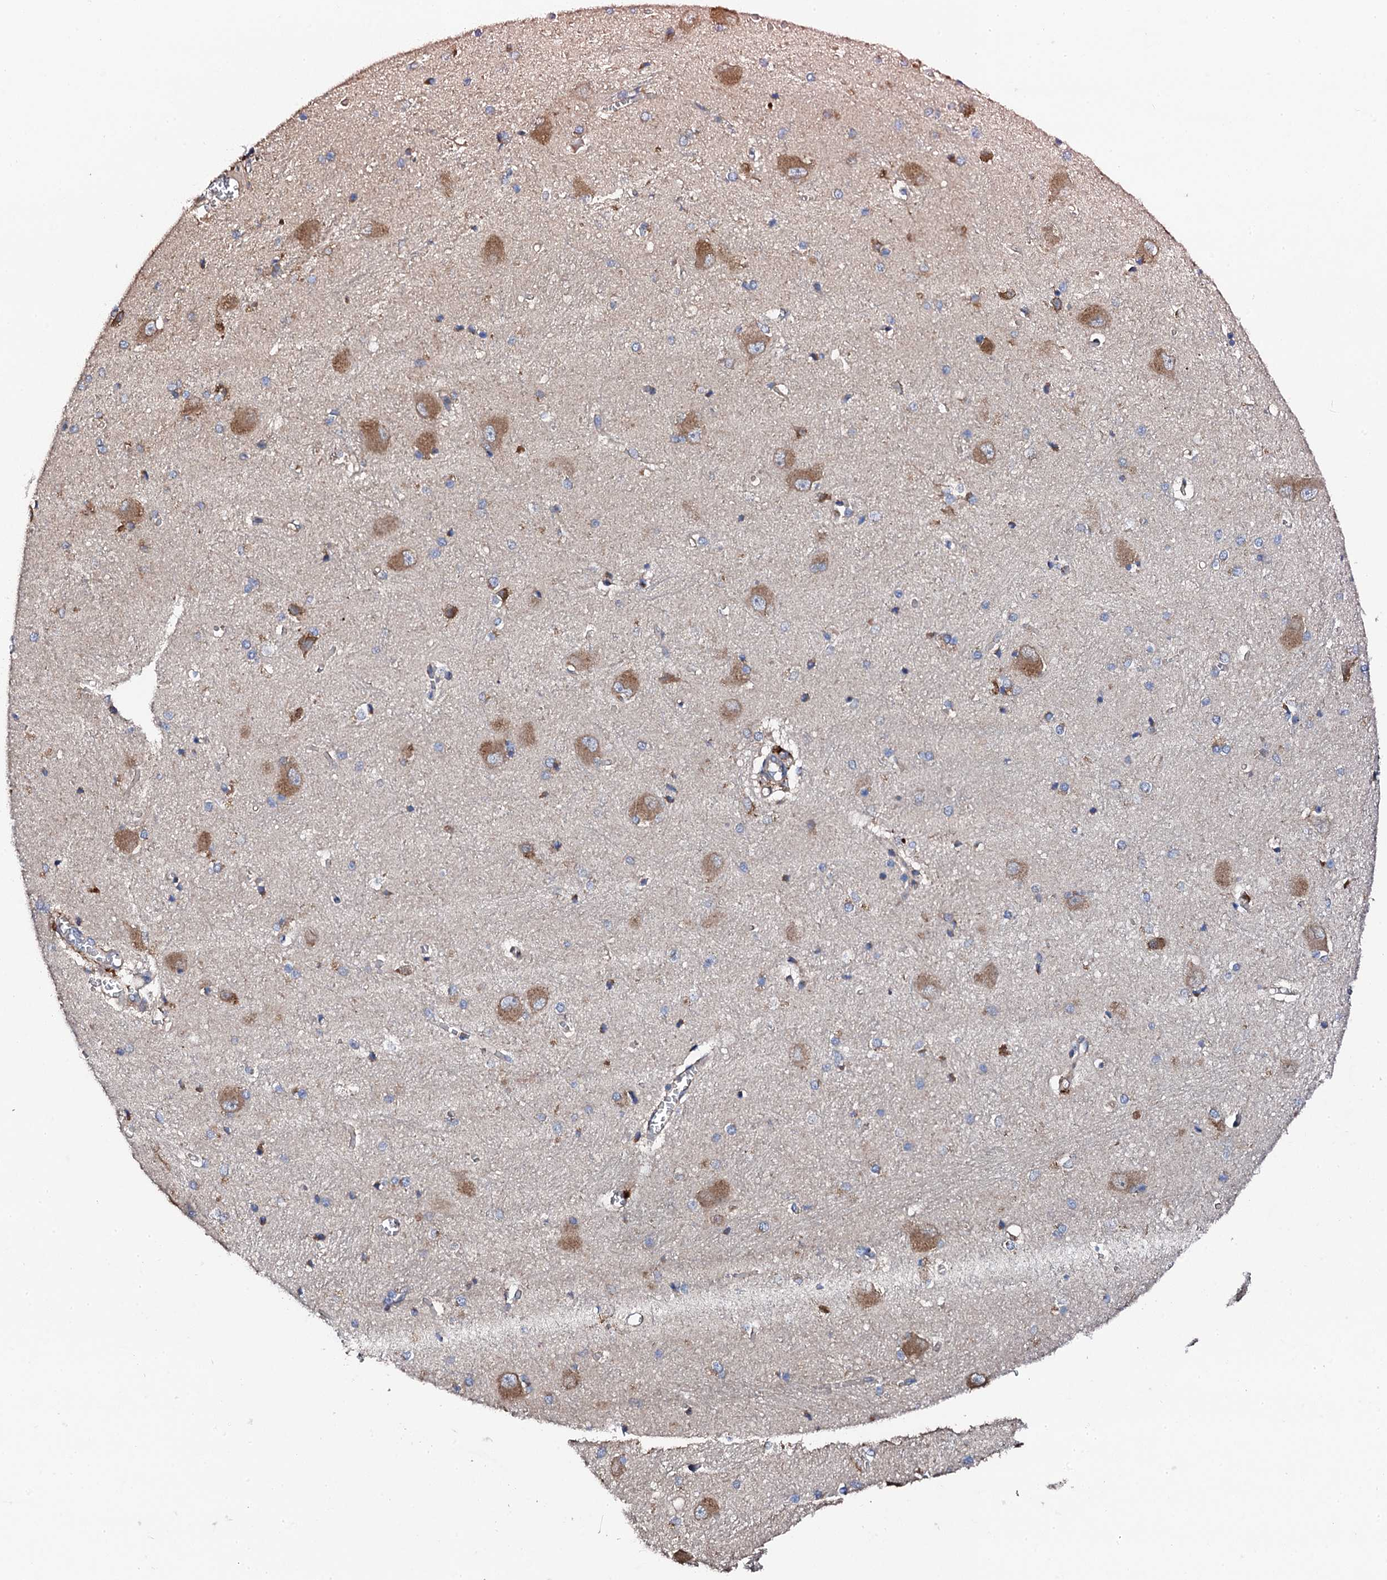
{"staining": {"intensity": "moderate", "quantity": "<25%", "location": "cytoplasmic/membranous"}, "tissue": "caudate", "cell_type": "Glial cells", "image_type": "normal", "snomed": [{"axis": "morphology", "description": "Normal tissue, NOS"}, {"axis": "topography", "description": "Lateral ventricle wall"}], "caption": "Protein positivity by immunohistochemistry demonstrates moderate cytoplasmic/membranous staining in approximately <25% of glial cells in benign caudate.", "gene": "LIPT2", "patient": {"sex": "male", "age": 37}}